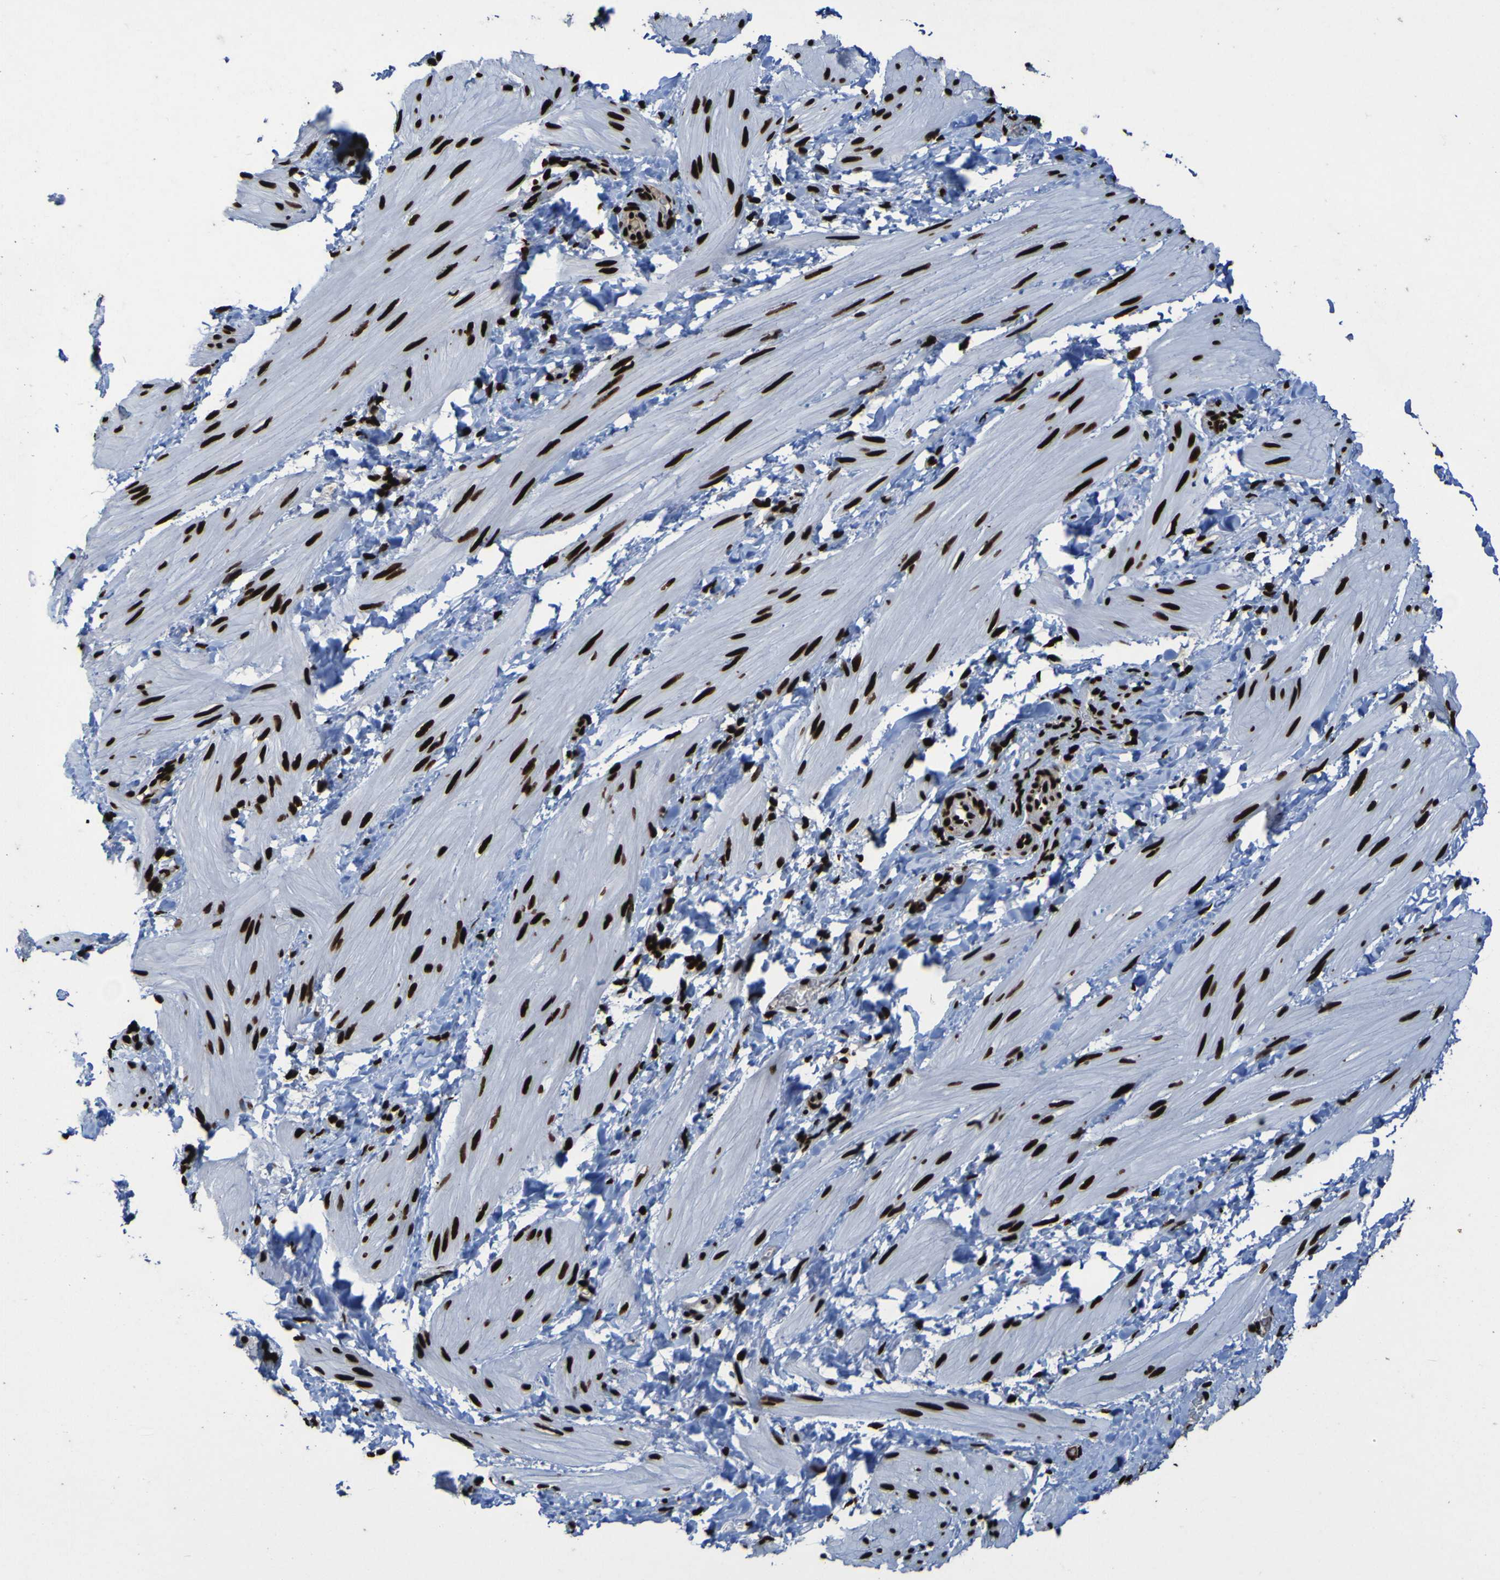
{"staining": {"intensity": "strong", "quantity": ">75%", "location": "nuclear"}, "tissue": "smooth muscle", "cell_type": "Smooth muscle cells", "image_type": "normal", "snomed": [{"axis": "morphology", "description": "Normal tissue, NOS"}, {"axis": "topography", "description": "Smooth muscle"}], "caption": "Protein staining by immunohistochemistry displays strong nuclear expression in about >75% of smooth muscle cells in unremarkable smooth muscle.", "gene": "NPM1", "patient": {"sex": "male", "age": 16}}